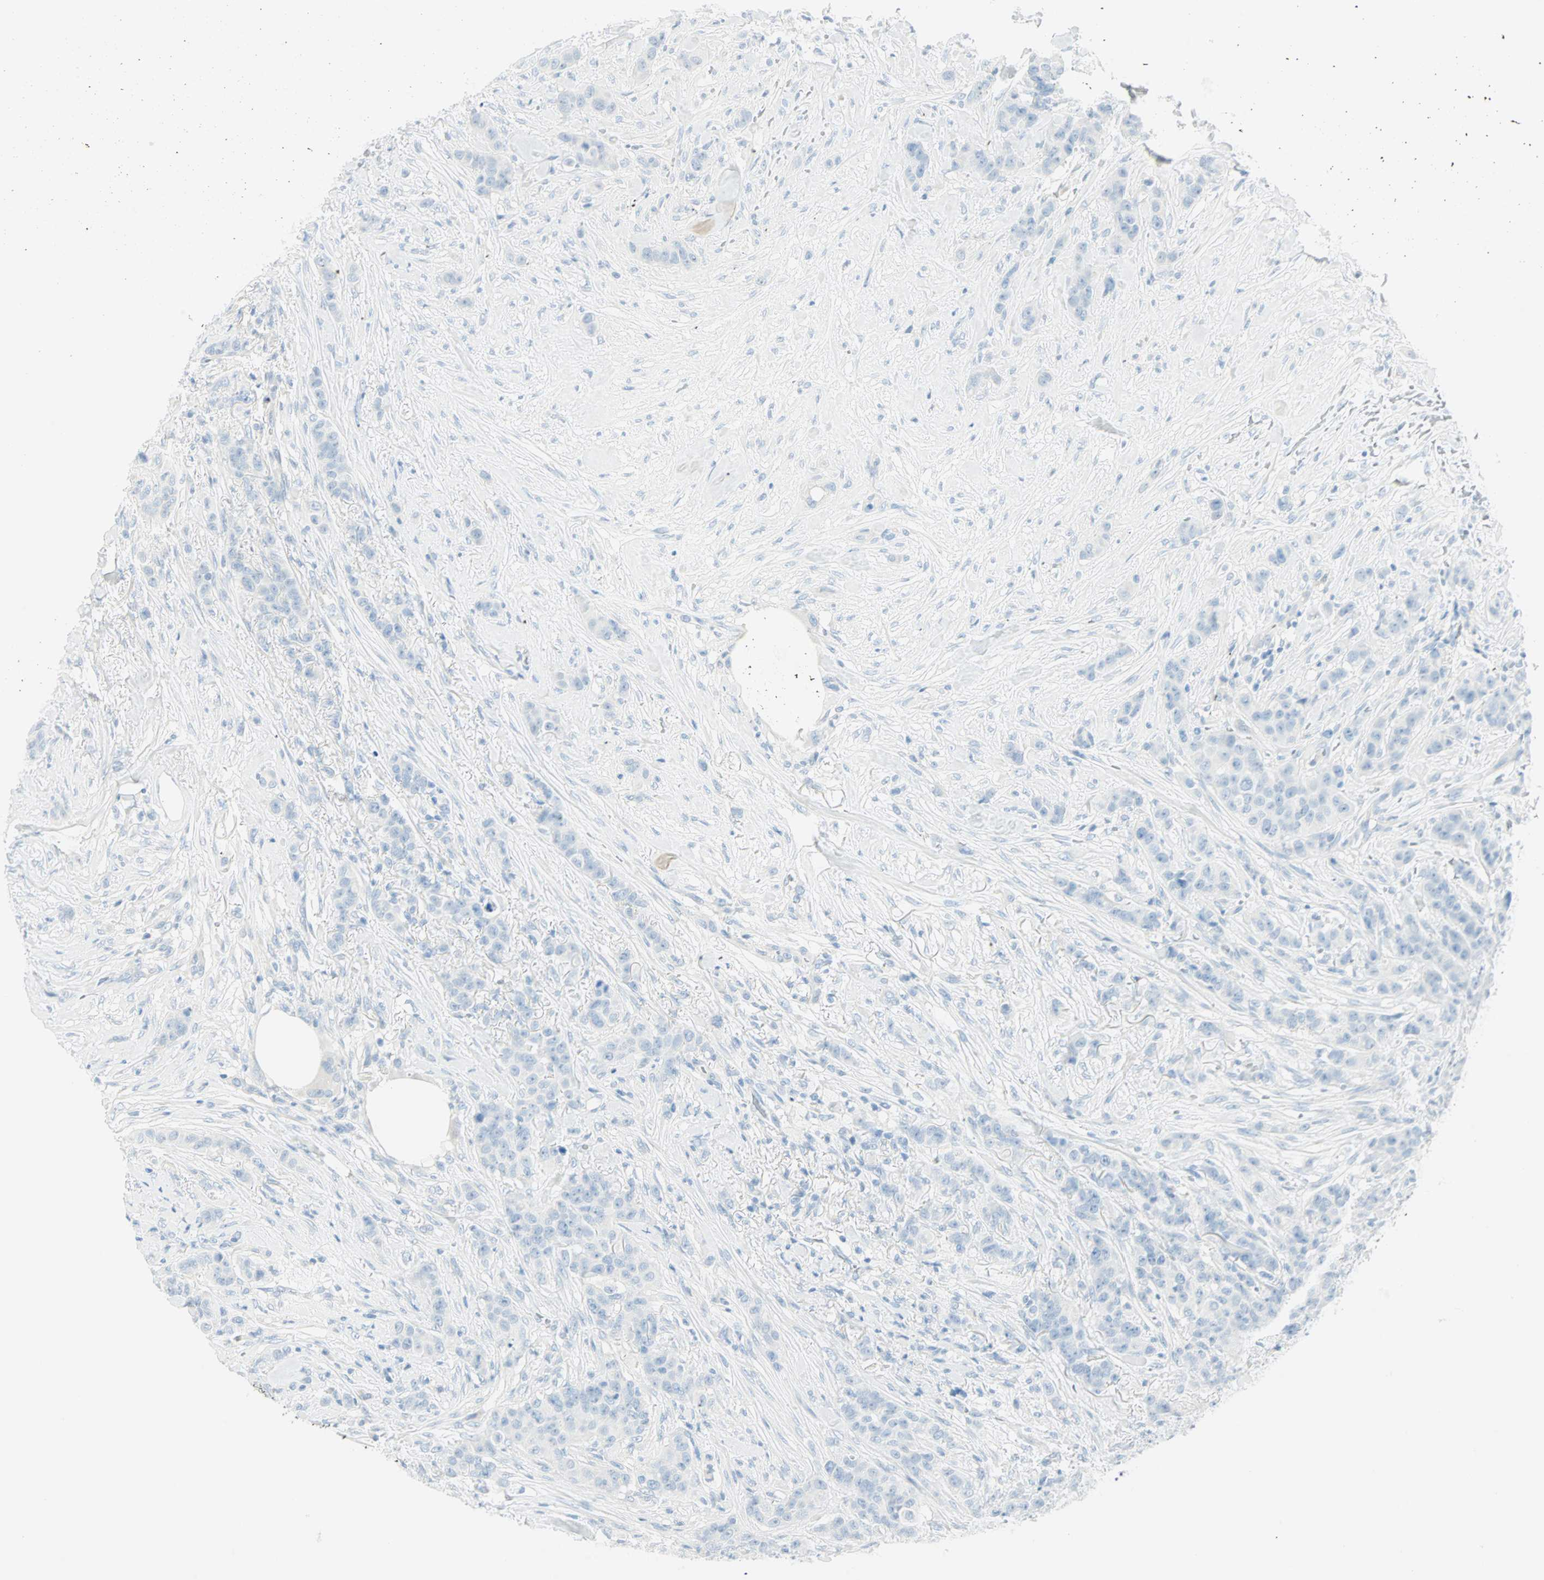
{"staining": {"intensity": "negative", "quantity": "none", "location": "none"}, "tissue": "breast cancer", "cell_type": "Tumor cells", "image_type": "cancer", "snomed": [{"axis": "morphology", "description": "Duct carcinoma"}, {"axis": "topography", "description": "Breast"}], "caption": "Immunohistochemistry of human breast invasive ductal carcinoma displays no staining in tumor cells.", "gene": "NES", "patient": {"sex": "female", "age": 40}}